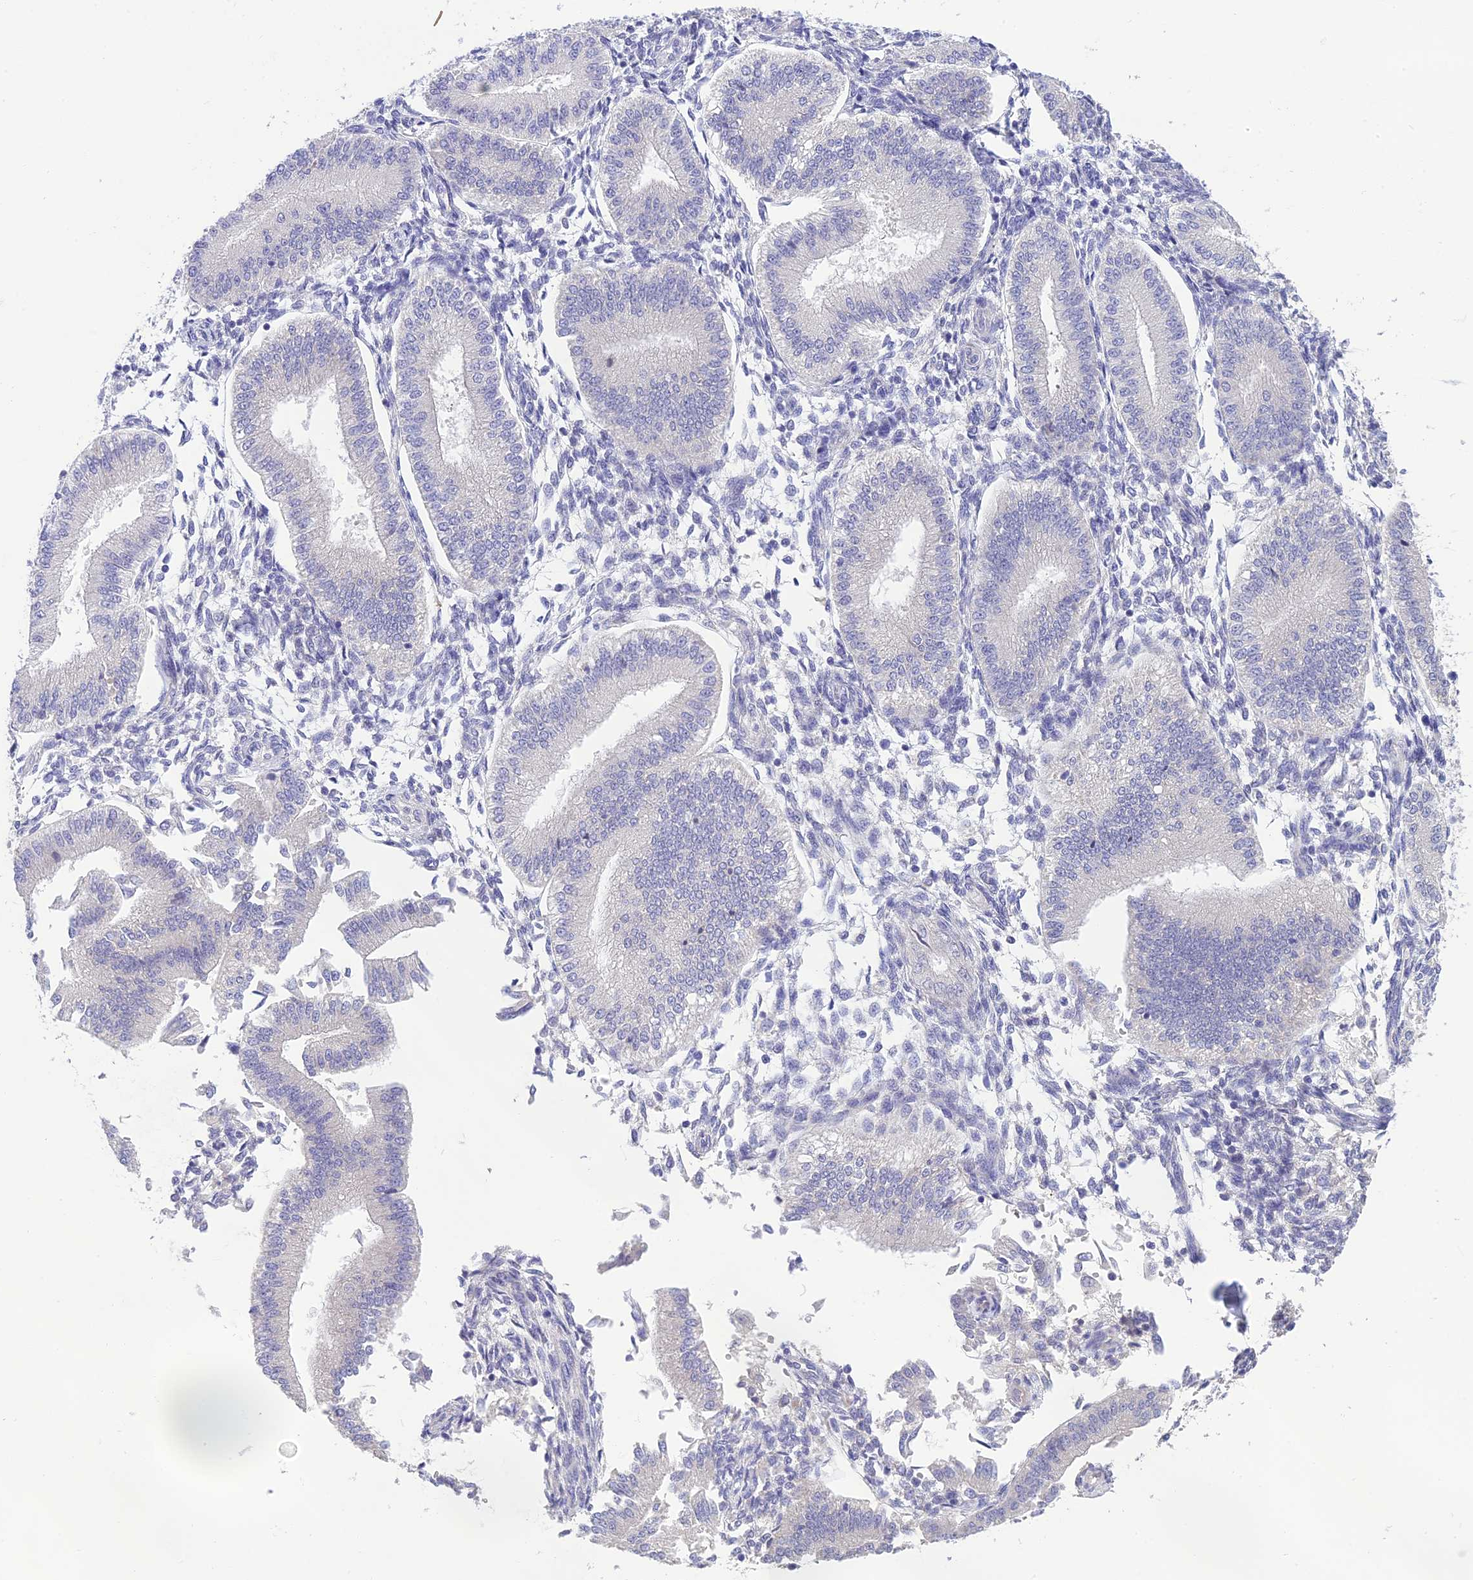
{"staining": {"intensity": "negative", "quantity": "none", "location": "none"}, "tissue": "endometrium", "cell_type": "Cells in endometrial stroma", "image_type": "normal", "snomed": [{"axis": "morphology", "description": "Normal tissue, NOS"}, {"axis": "topography", "description": "Endometrium"}], "caption": "A high-resolution micrograph shows immunohistochemistry (IHC) staining of benign endometrium, which reveals no significant expression in cells in endometrial stroma. (Stains: DAB (3,3'-diaminobenzidine) immunohistochemistry with hematoxylin counter stain, Microscopy: brightfield microscopy at high magnification).", "gene": "XPO7", "patient": {"sex": "female", "age": 39}}